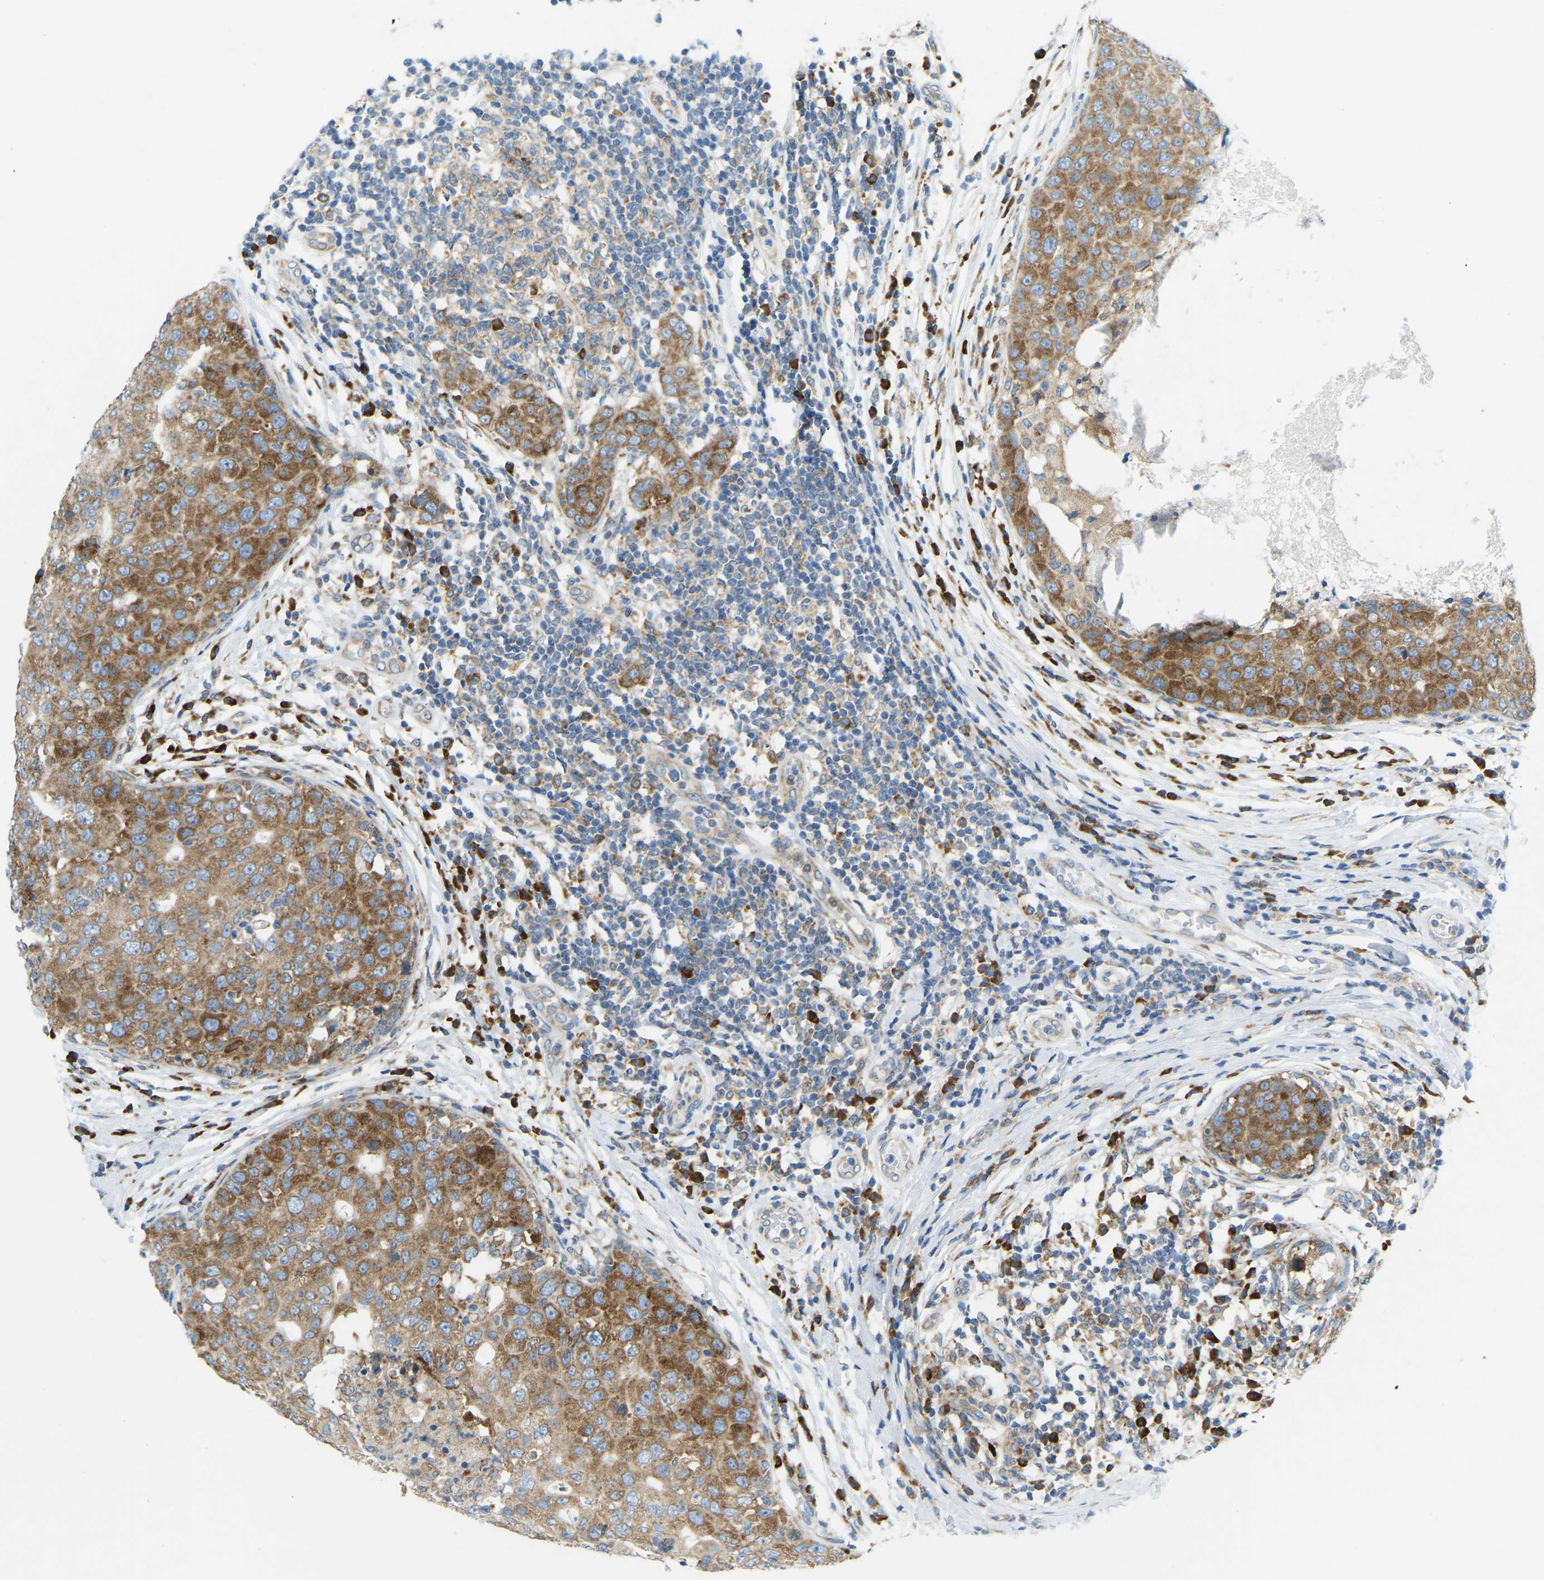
{"staining": {"intensity": "moderate", "quantity": ">75%", "location": "cytoplasmic/membranous"}, "tissue": "breast cancer", "cell_type": "Tumor cells", "image_type": "cancer", "snomed": [{"axis": "morphology", "description": "Duct carcinoma"}, {"axis": "topography", "description": "Breast"}], "caption": "Protein expression analysis of human breast cancer reveals moderate cytoplasmic/membranous expression in approximately >75% of tumor cells.", "gene": "SND1", "patient": {"sex": "female", "age": 27}}